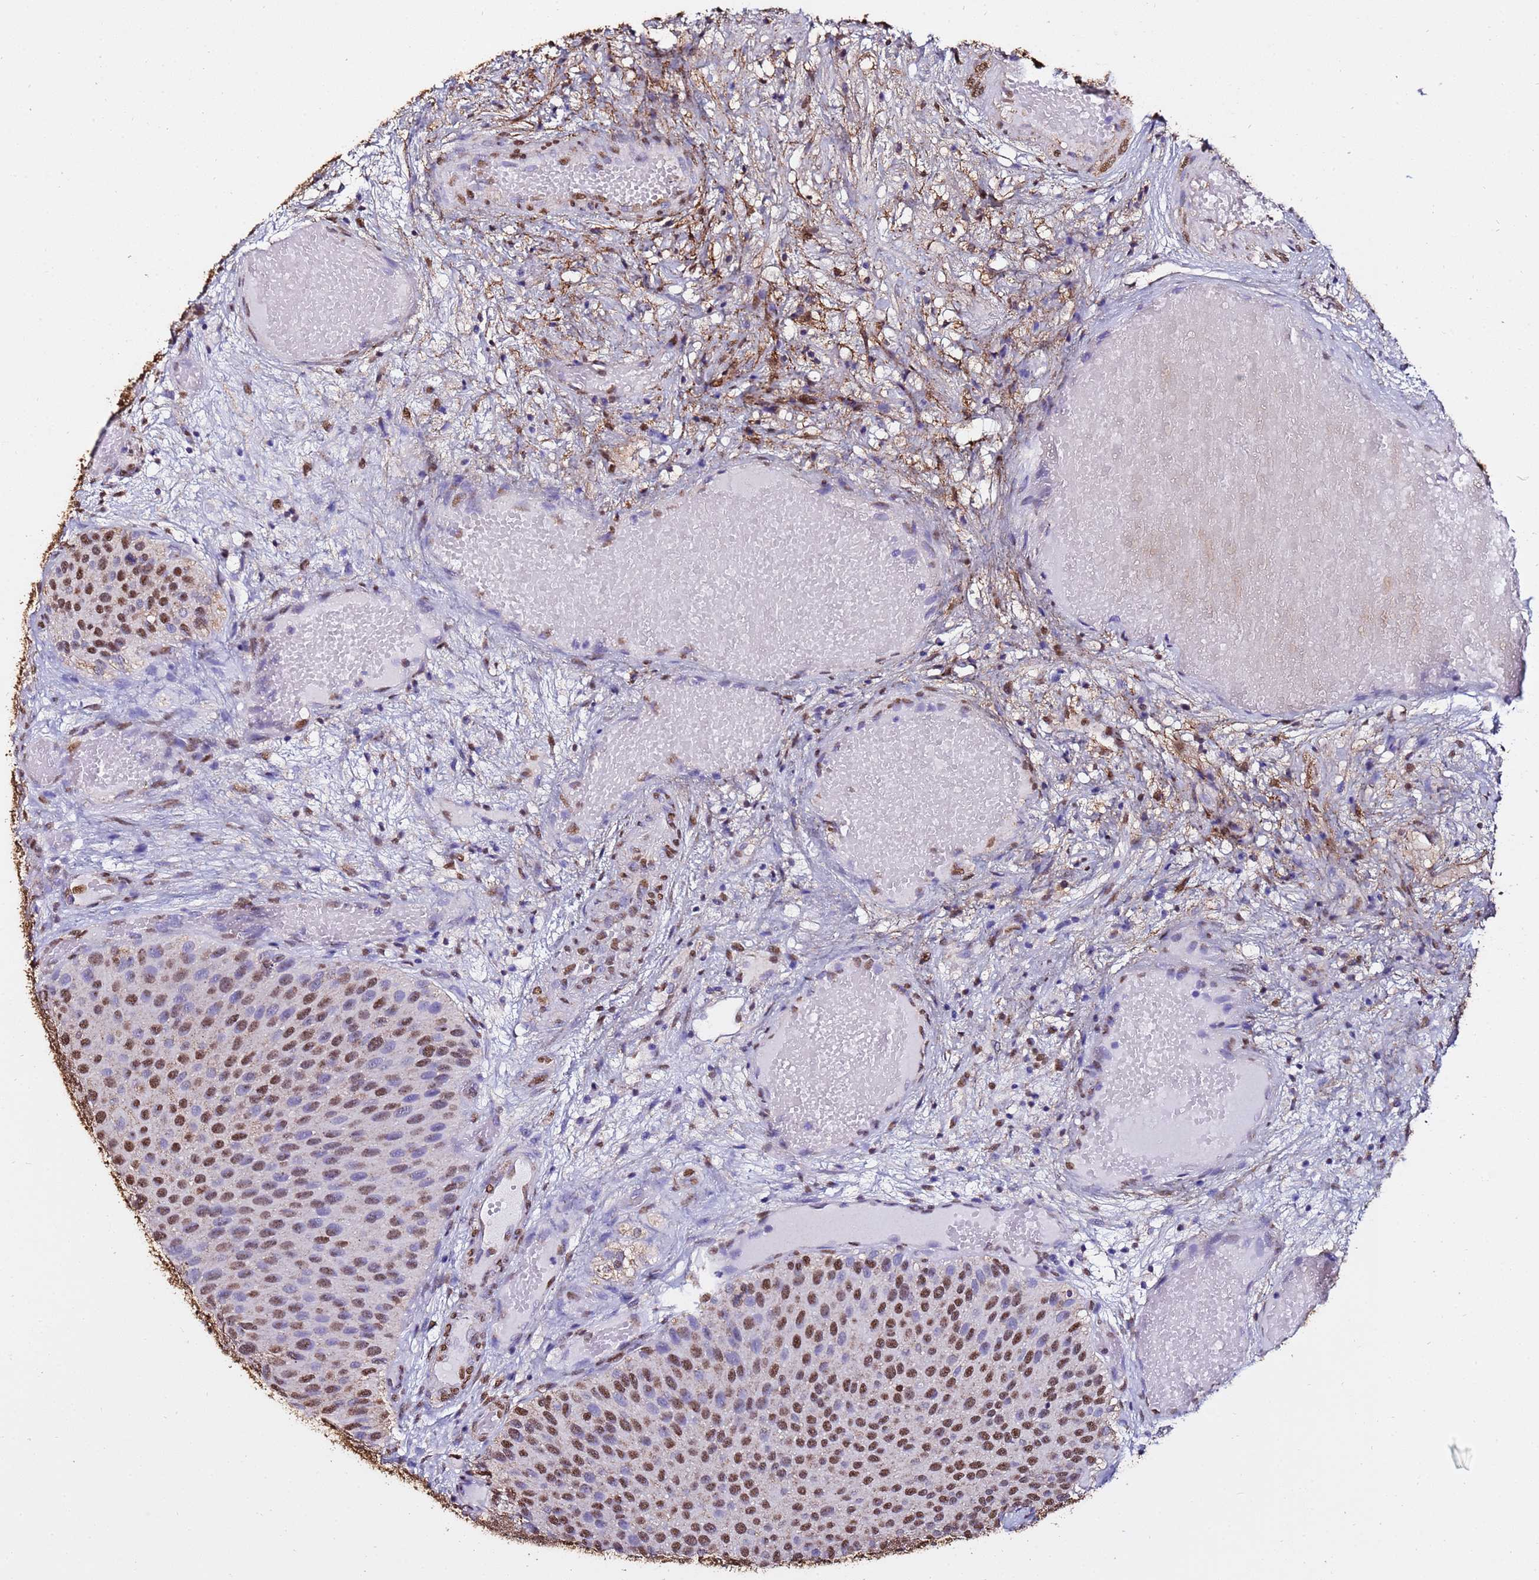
{"staining": {"intensity": "moderate", "quantity": "25%-75%", "location": "cytoplasmic/membranous,nuclear"}, "tissue": "urothelial cancer", "cell_type": "Tumor cells", "image_type": "cancer", "snomed": [{"axis": "morphology", "description": "Urothelial carcinoma, Low grade"}, {"axis": "topography", "description": "Urinary bladder"}], "caption": "Immunohistochemistry (DAB (3,3'-diaminobenzidine)) staining of urothelial carcinoma (low-grade) shows moderate cytoplasmic/membranous and nuclear protein expression in about 25%-75% of tumor cells.", "gene": "TRIP6", "patient": {"sex": "male", "age": 89}}